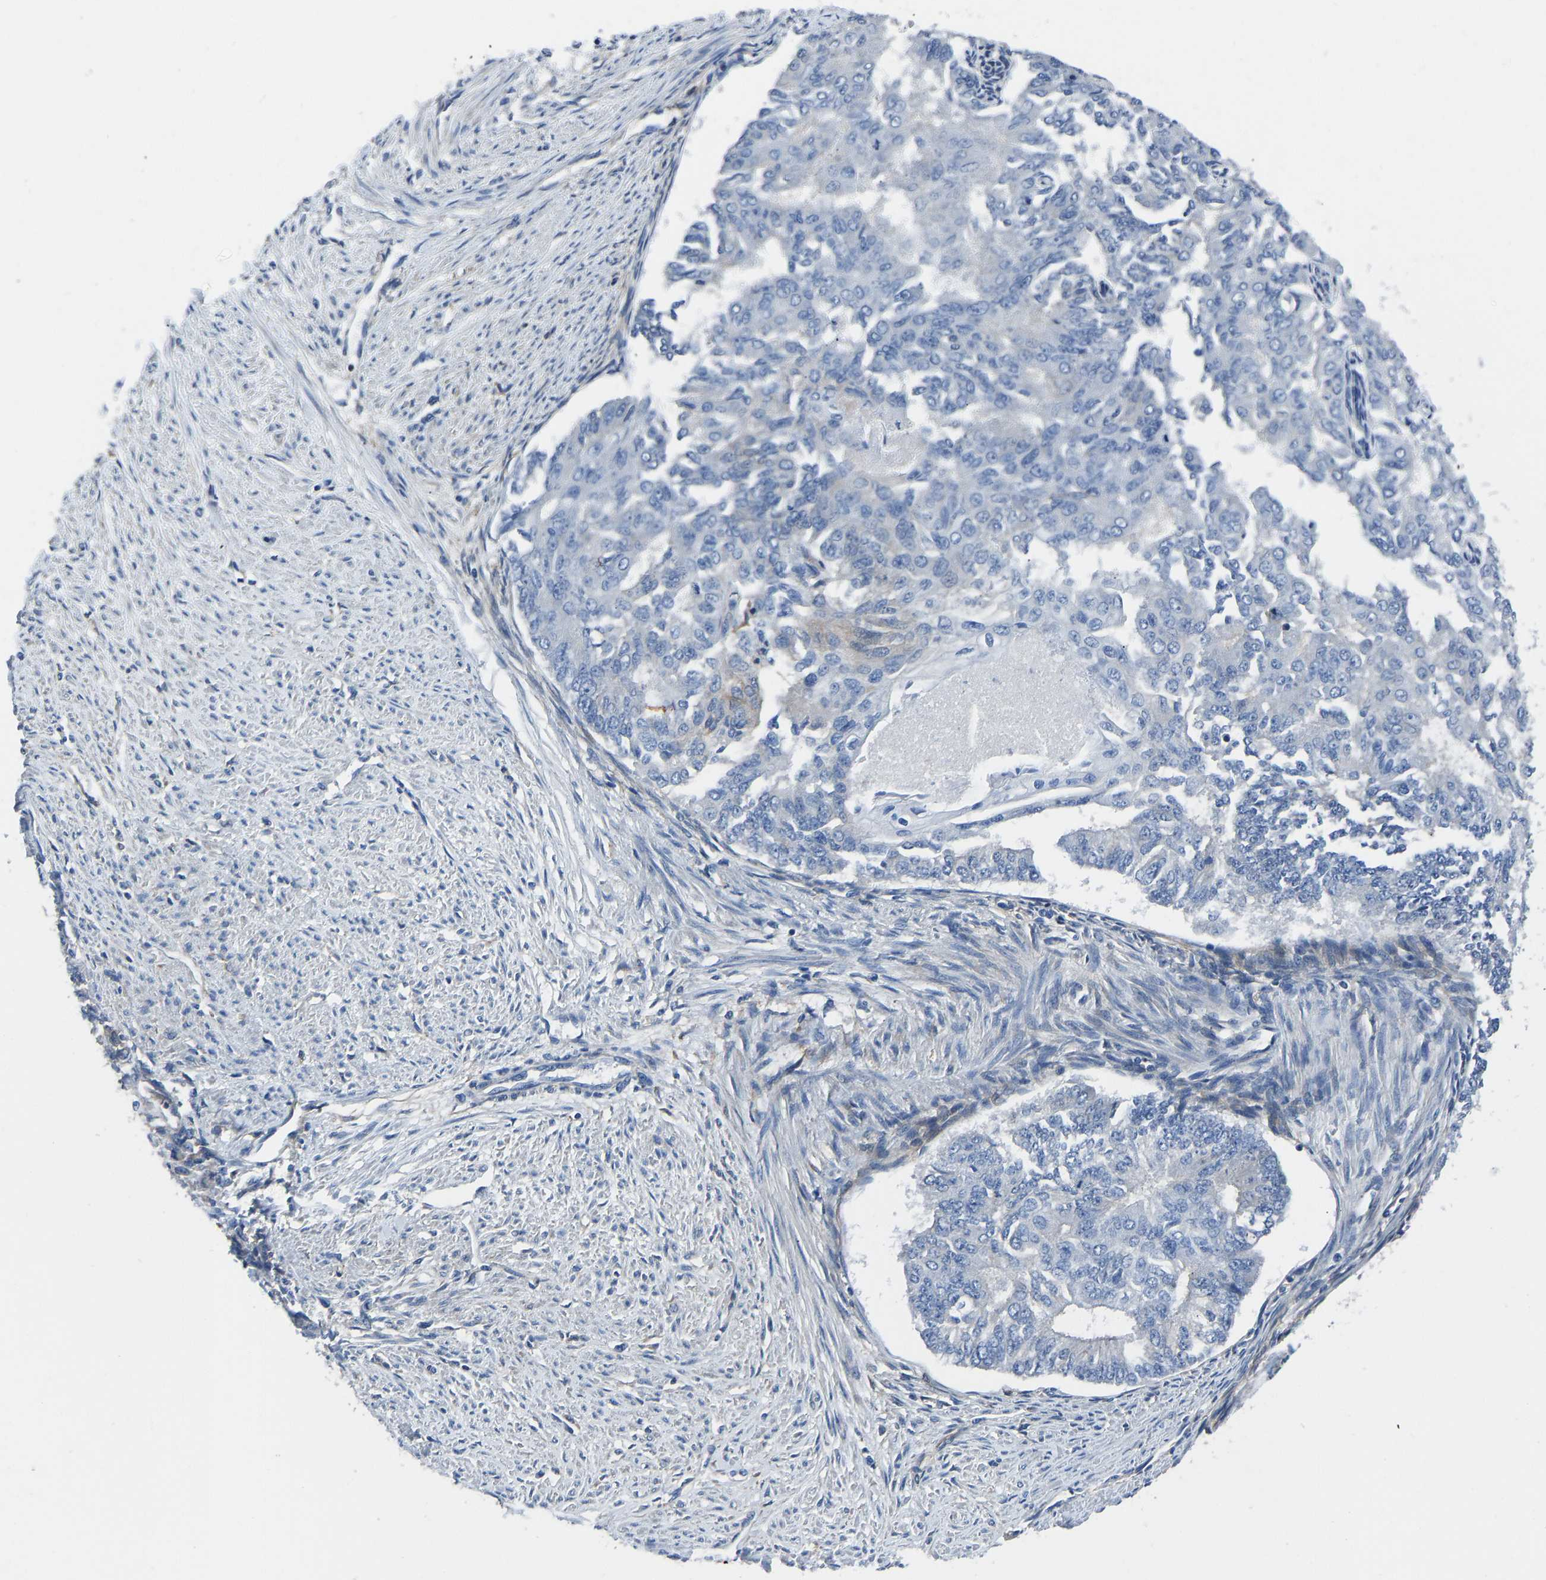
{"staining": {"intensity": "negative", "quantity": "none", "location": "none"}, "tissue": "endometrial cancer", "cell_type": "Tumor cells", "image_type": "cancer", "snomed": [{"axis": "morphology", "description": "Adenocarcinoma, NOS"}, {"axis": "topography", "description": "Endometrium"}], "caption": "A photomicrograph of human endometrial adenocarcinoma is negative for staining in tumor cells.", "gene": "PRKAR1A", "patient": {"sex": "female", "age": 32}}